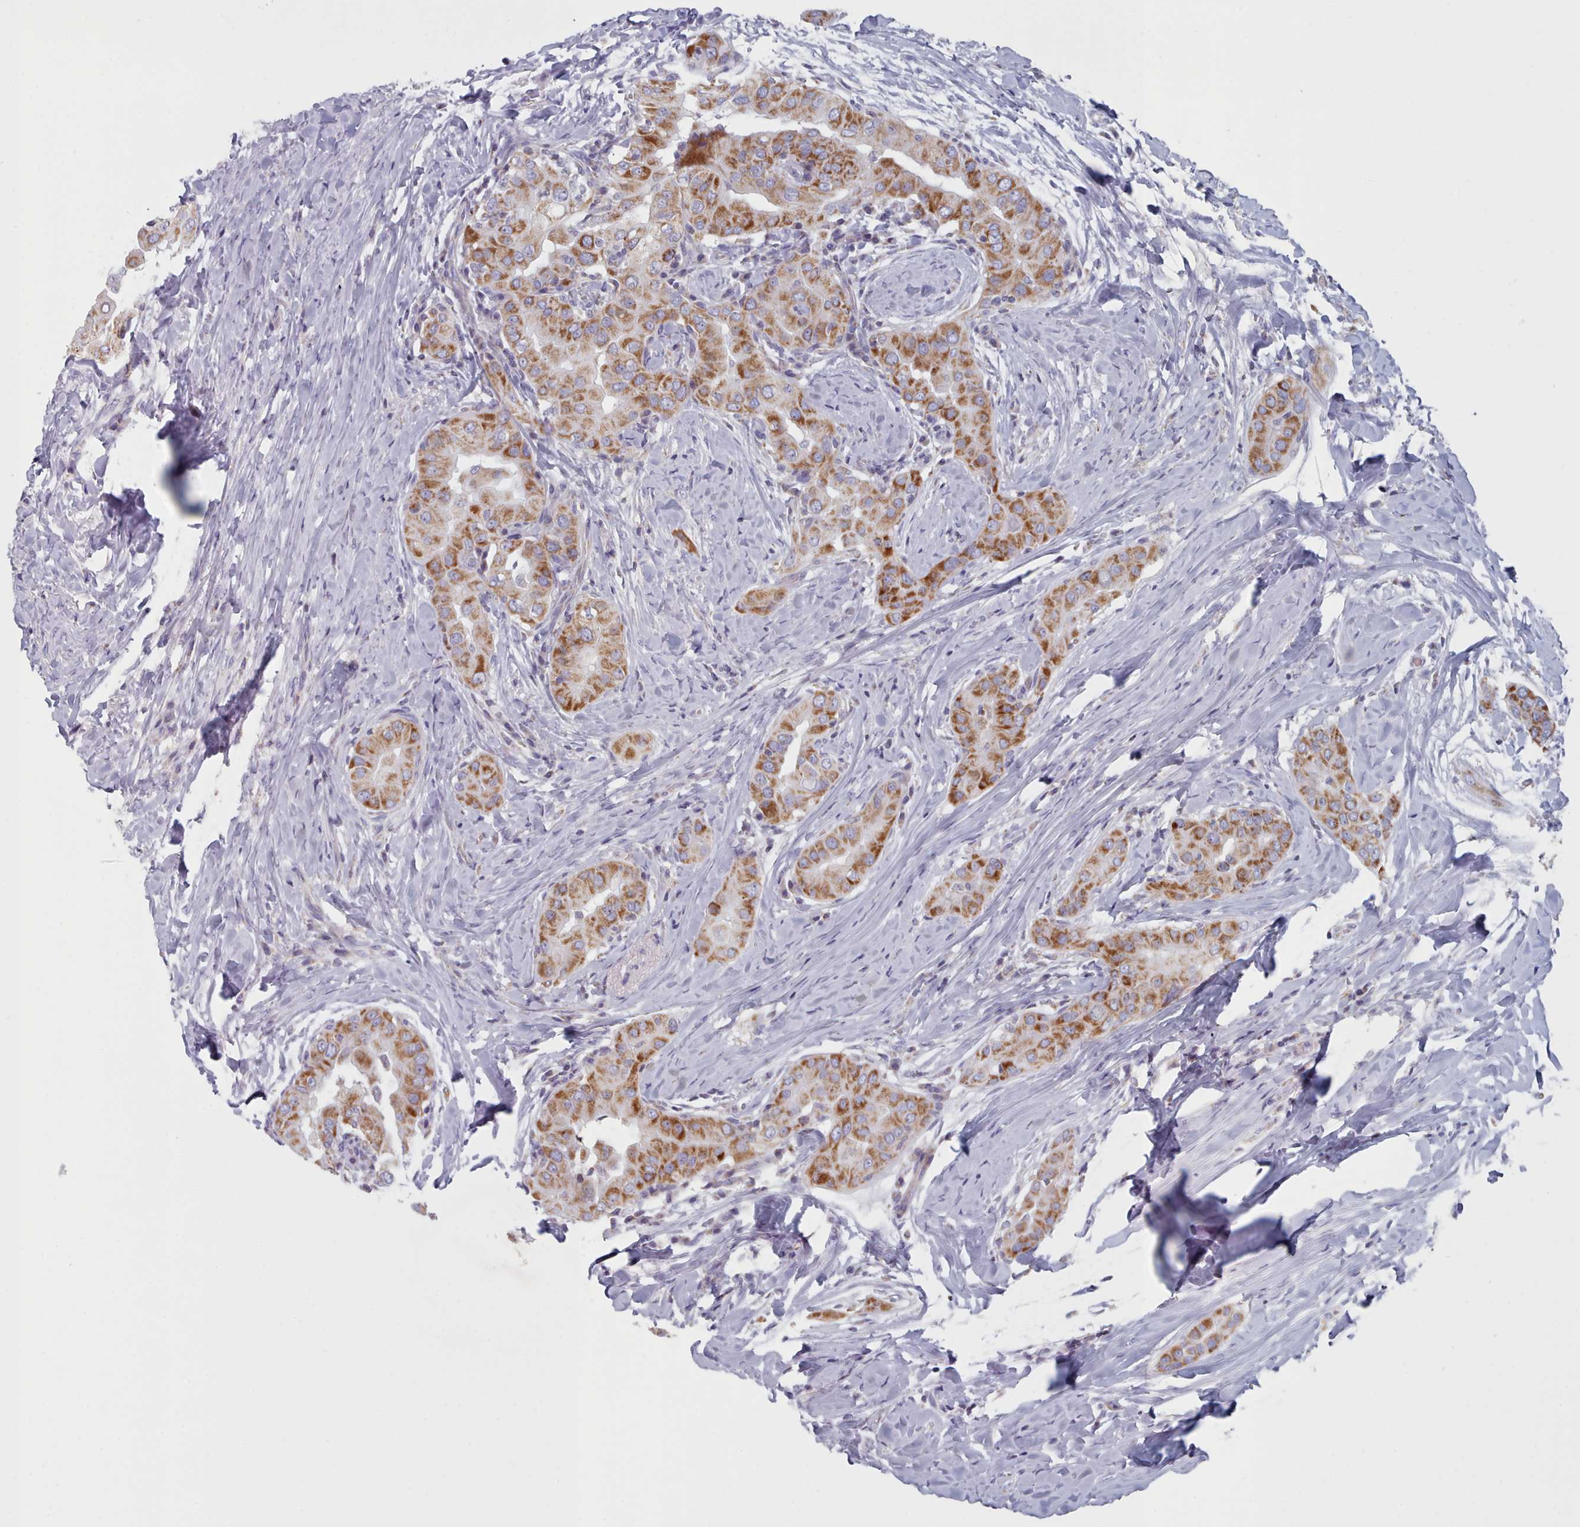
{"staining": {"intensity": "strong", "quantity": ">75%", "location": "cytoplasmic/membranous"}, "tissue": "thyroid cancer", "cell_type": "Tumor cells", "image_type": "cancer", "snomed": [{"axis": "morphology", "description": "Papillary adenocarcinoma, NOS"}, {"axis": "topography", "description": "Thyroid gland"}], "caption": "This histopathology image displays papillary adenocarcinoma (thyroid) stained with immunohistochemistry (IHC) to label a protein in brown. The cytoplasmic/membranous of tumor cells show strong positivity for the protein. Nuclei are counter-stained blue.", "gene": "FAM170B", "patient": {"sex": "male", "age": 33}}